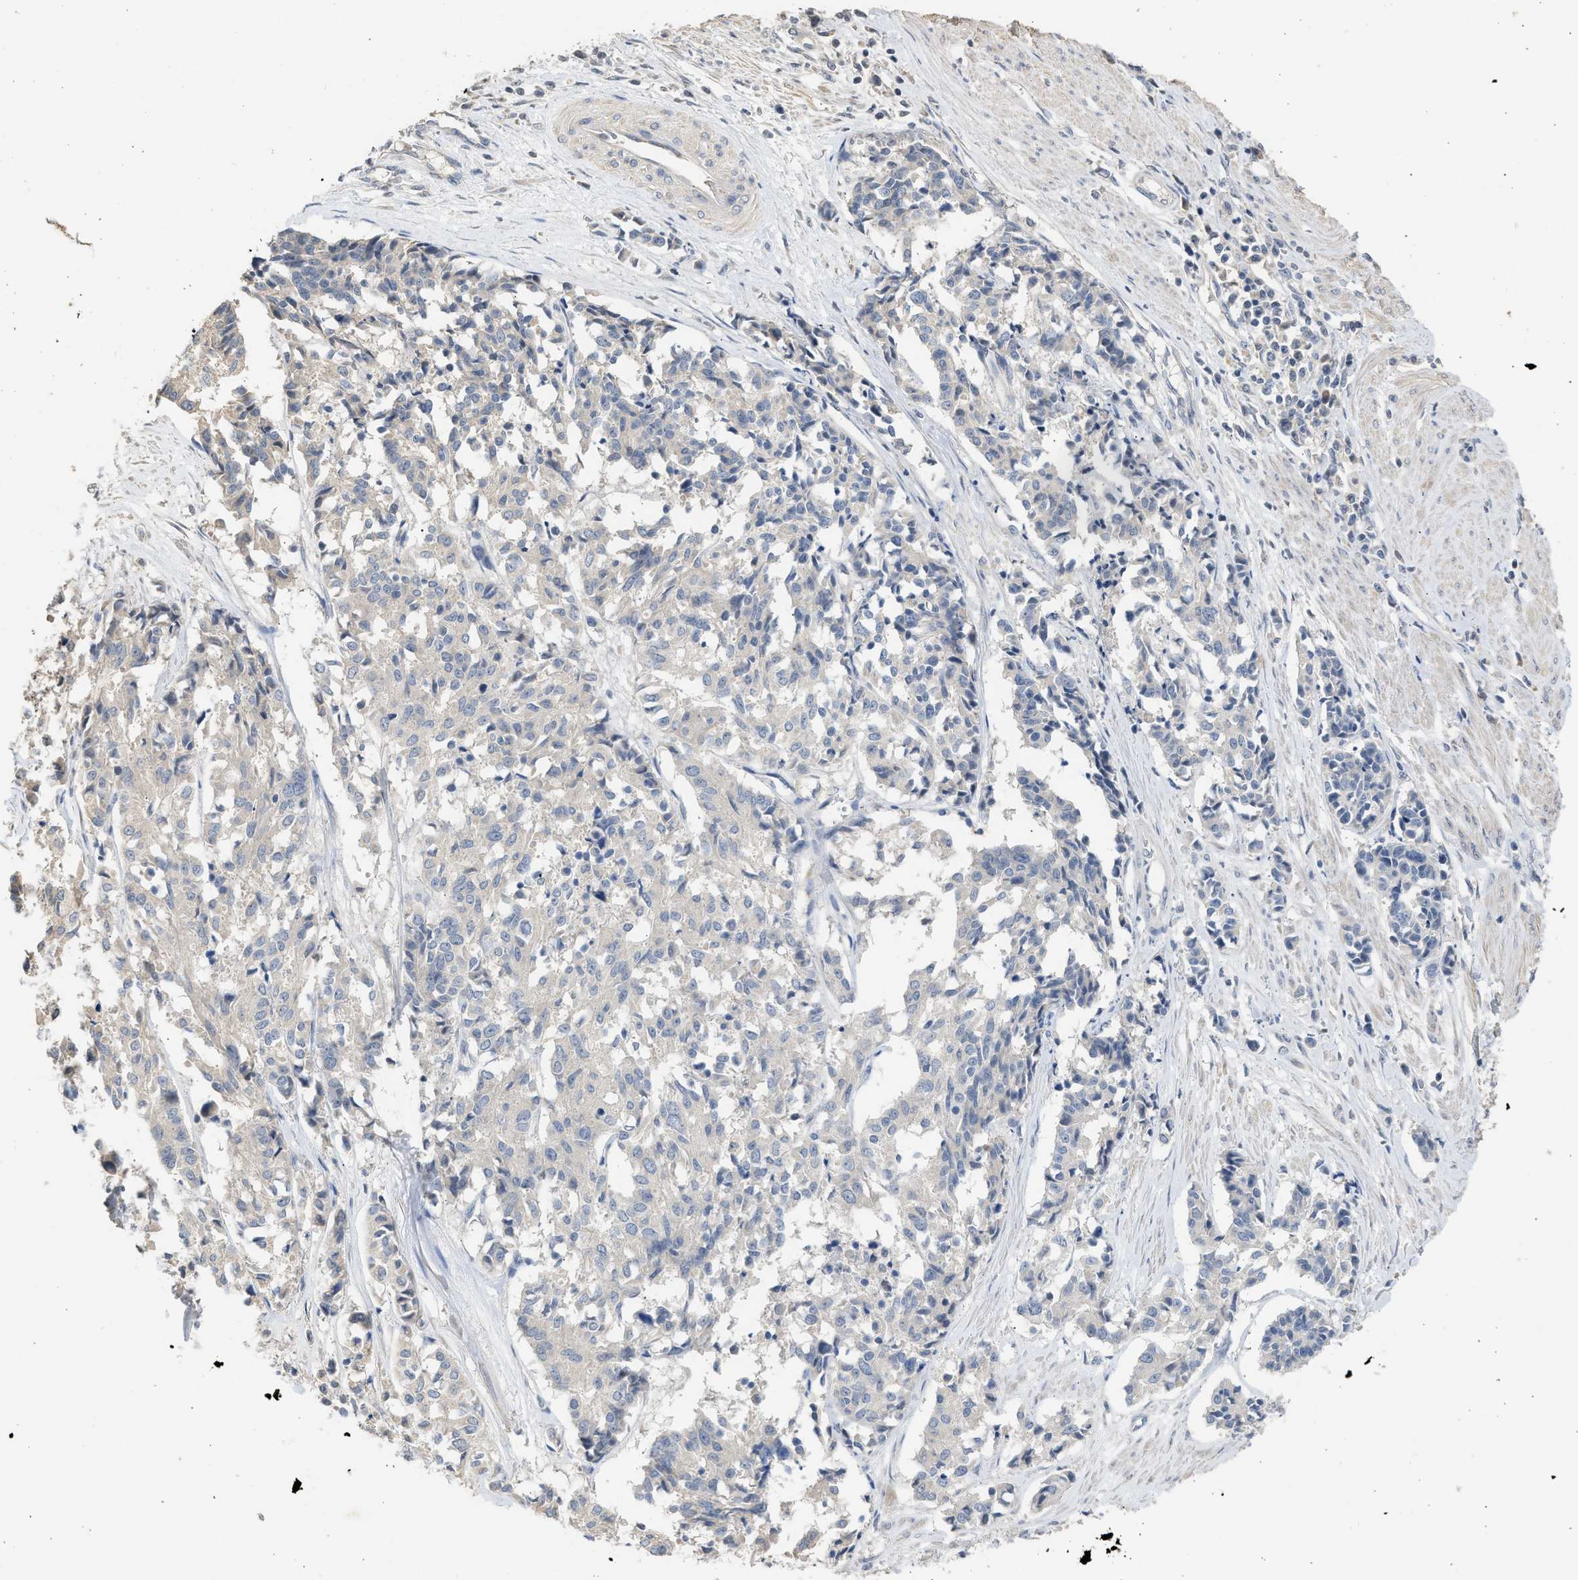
{"staining": {"intensity": "negative", "quantity": "none", "location": "none"}, "tissue": "cervical cancer", "cell_type": "Tumor cells", "image_type": "cancer", "snomed": [{"axis": "morphology", "description": "Squamous cell carcinoma, NOS"}, {"axis": "topography", "description": "Cervix"}], "caption": "Protein analysis of cervical cancer (squamous cell carcinoma) reveals no significant positivity in tumor cells. Brightfield microscopy of immunohistochemistry (IHC) stained with DAB (brown) and hematoxylin (blue), captured at high magnification.", "gene": "SULT2A1", "patient": {"sex": "female", "age": 35}}